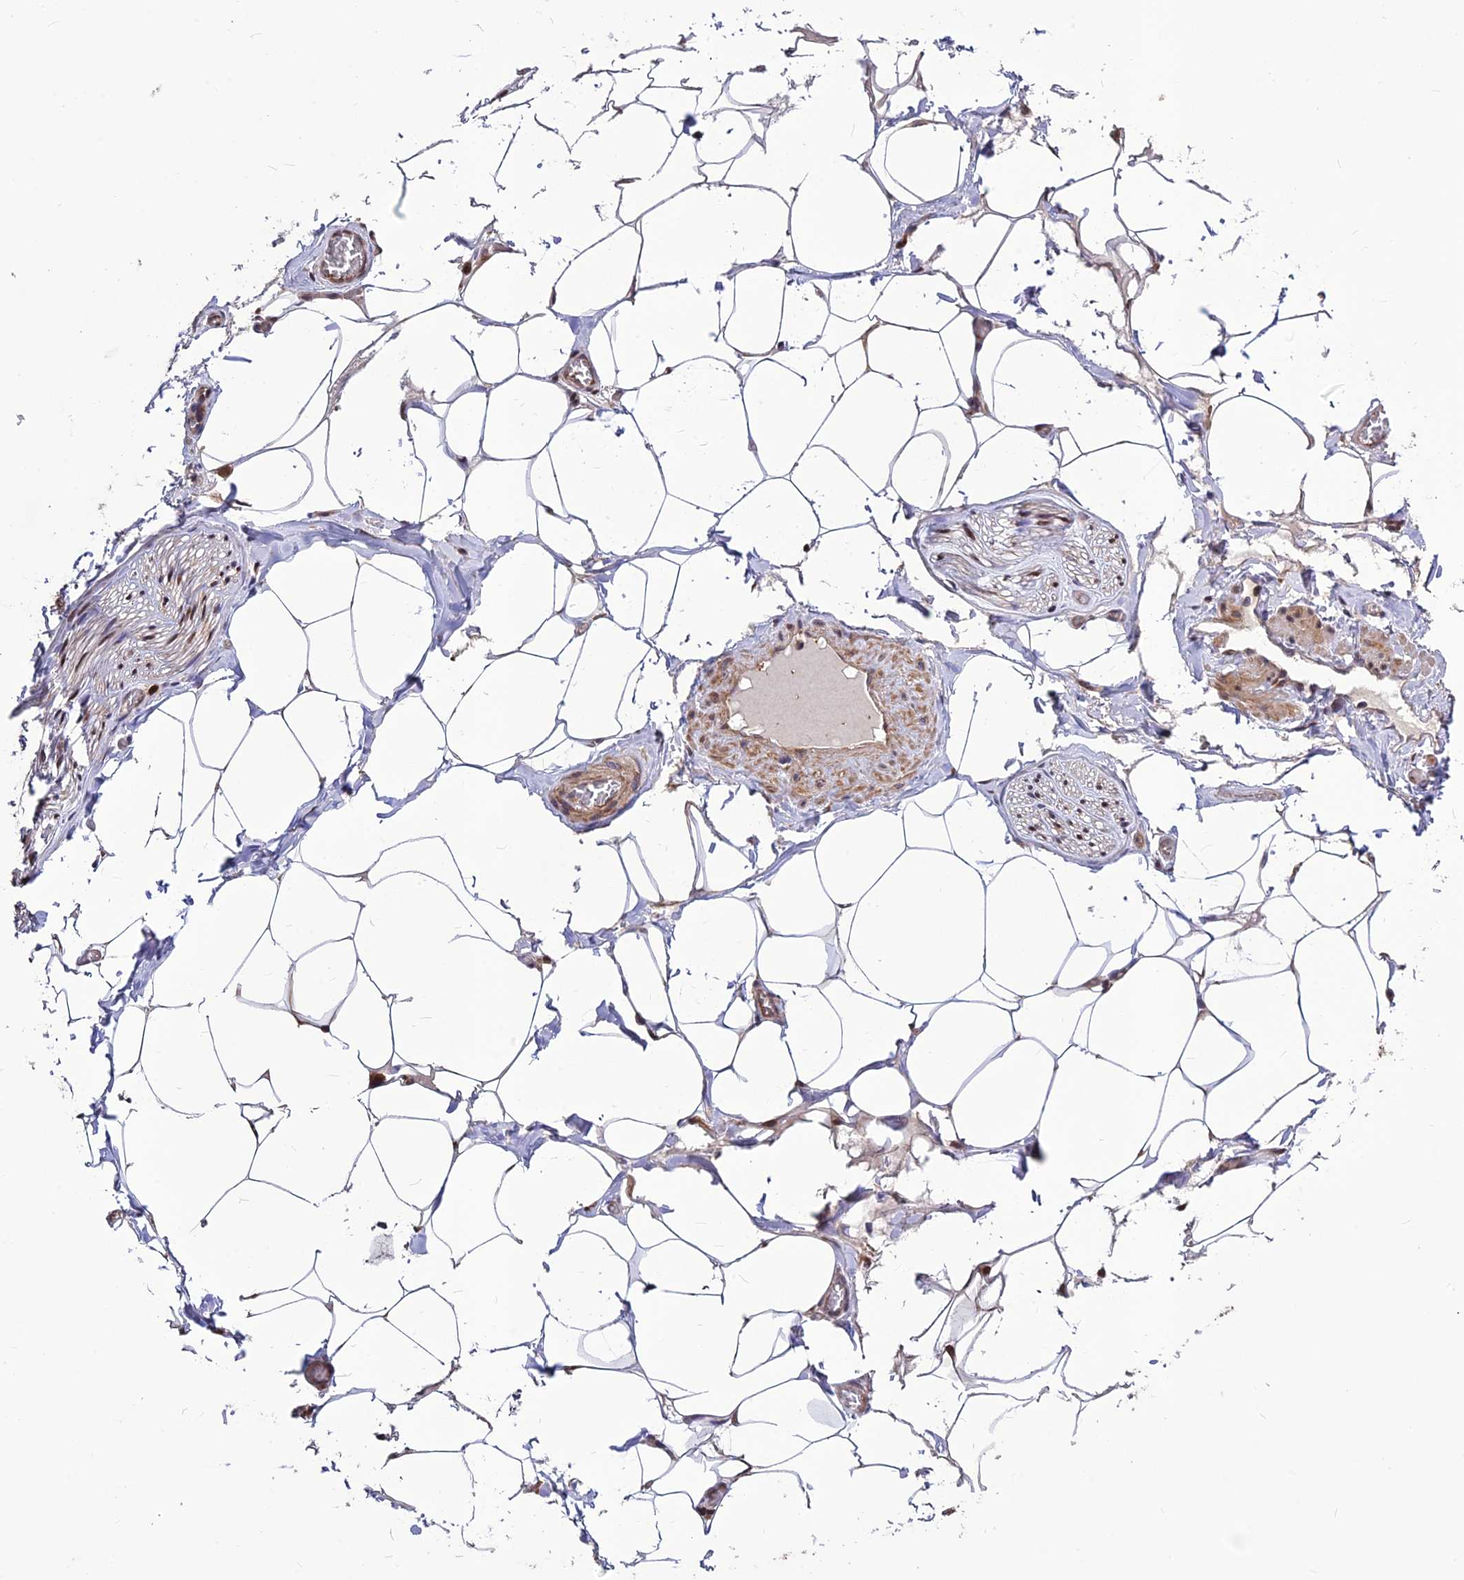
{"staining": {"intensity": "negative", "quantity": "none", "location": "none"}, "tissue": "adipose tissue", "cell_type": "Adipocytes", "image_type": "normal", "snomed": [{"axis": "morphology", "description": "Normal tissue, NOS"}, {"axis": "topography", "description": "Soft tissue"}, {"axis": "topography", "description": "Adipose tissue"}, {"axis": "topography", "description": "Vascular tissue"}, {"axis": "topography", "description": "Peripheral nerve tissue"}], "caption": "DAB (3,3'-diaminobenzidine) immunohistochemical staining of normal adipose tissue shows no significant staining in adipocytes.", "gene": "SPG21", "patient": {"sex": "male", "age": 46}}